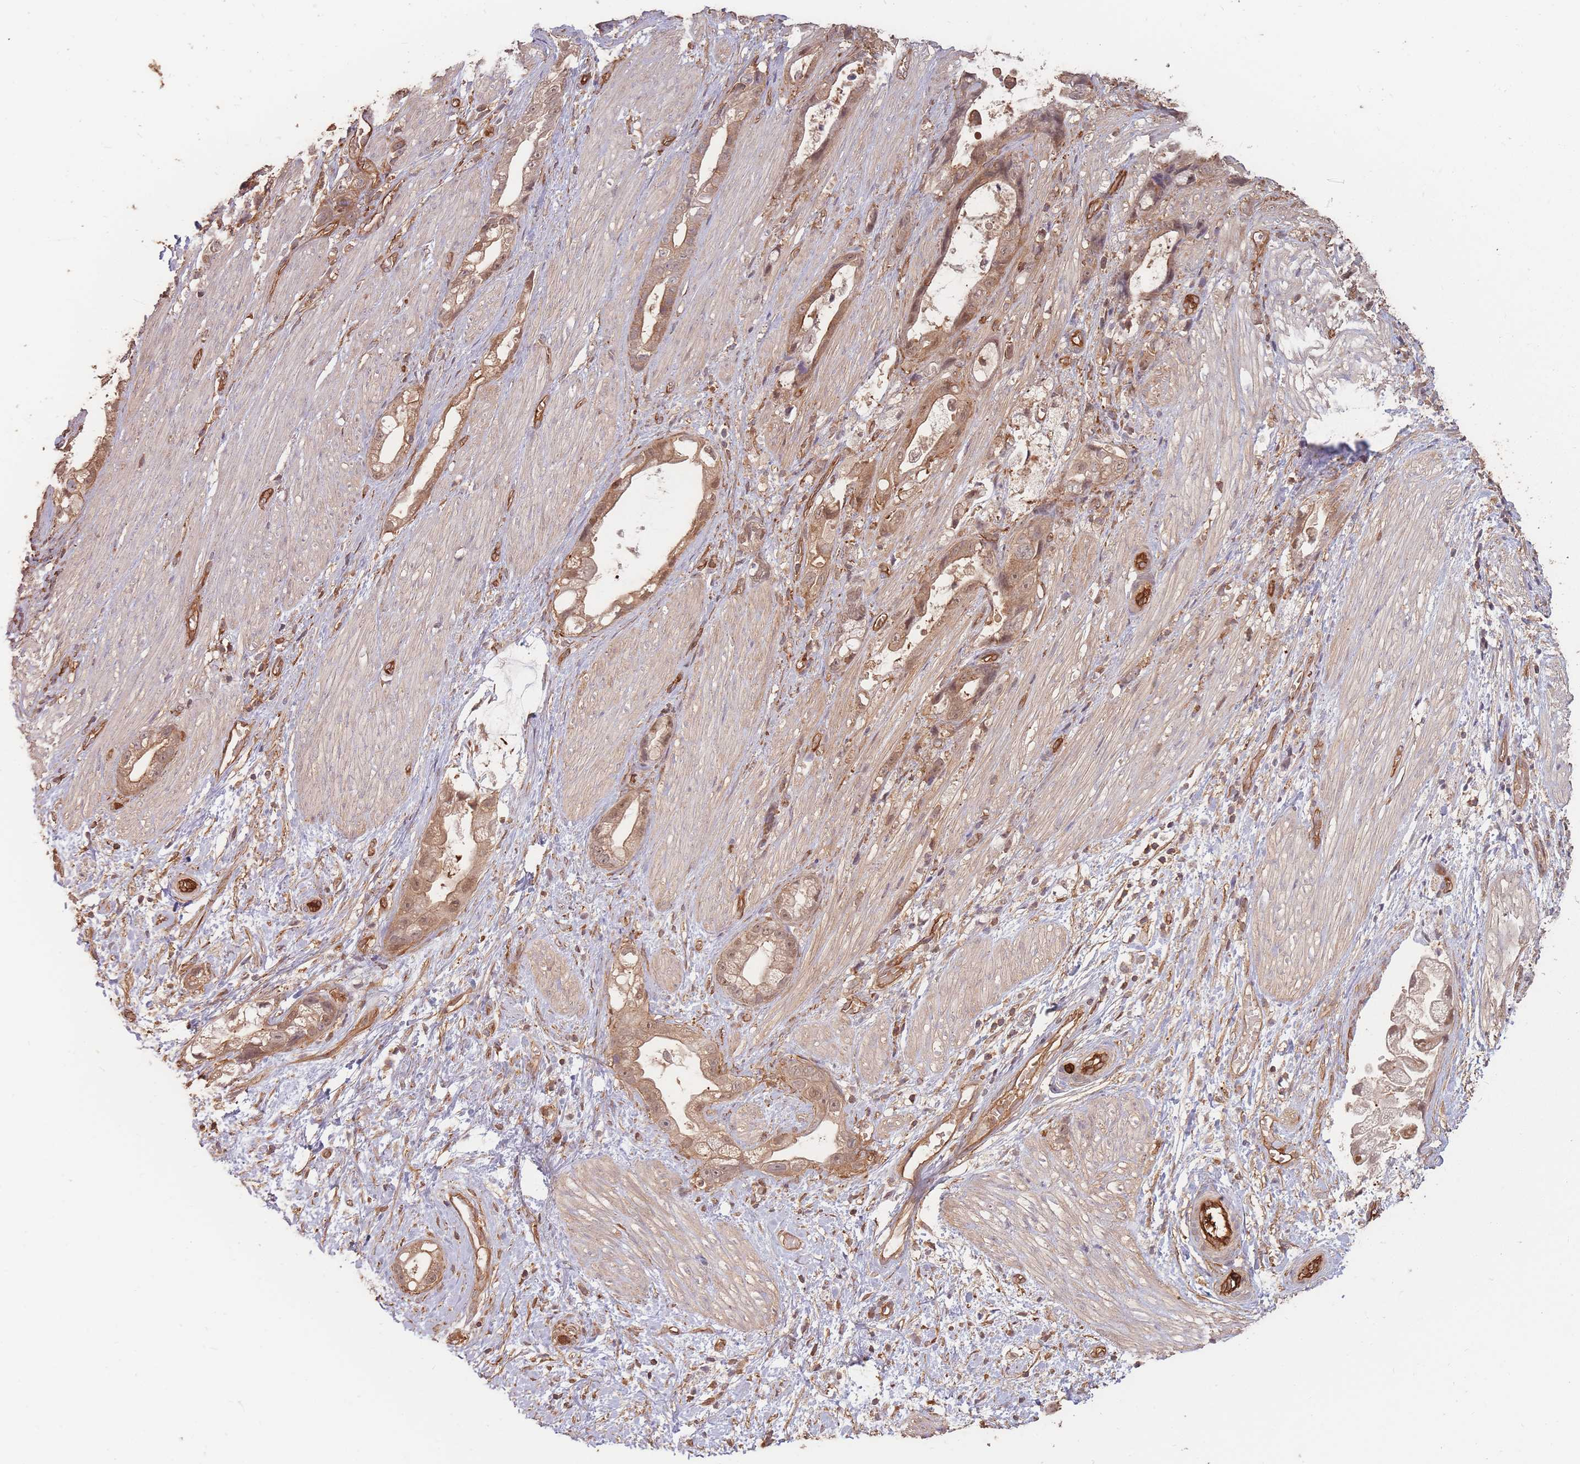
{"staining": {"intensity": "moderate", "quantity": ">75%", "location": "cytoplasmic/membranous"}, "tissue": "stomach cancer", "cell_type": "Tumor cells", "image_type": "cancer", "snomed": [{"axis": "morphology", "description": "Adenocarcinoma, NOS"}, {"axis": "topography", "description": "Stomach"}], "caption": "The photomicrograph exhibits immunohistochemical staining of stomach adenocarcinoma. There is moderate cytoplasmic/membranous staining is appreciated in about >75% of tumor cells.", "gene": "PLS3", "patient": {"sex": "male", "age": 55}}